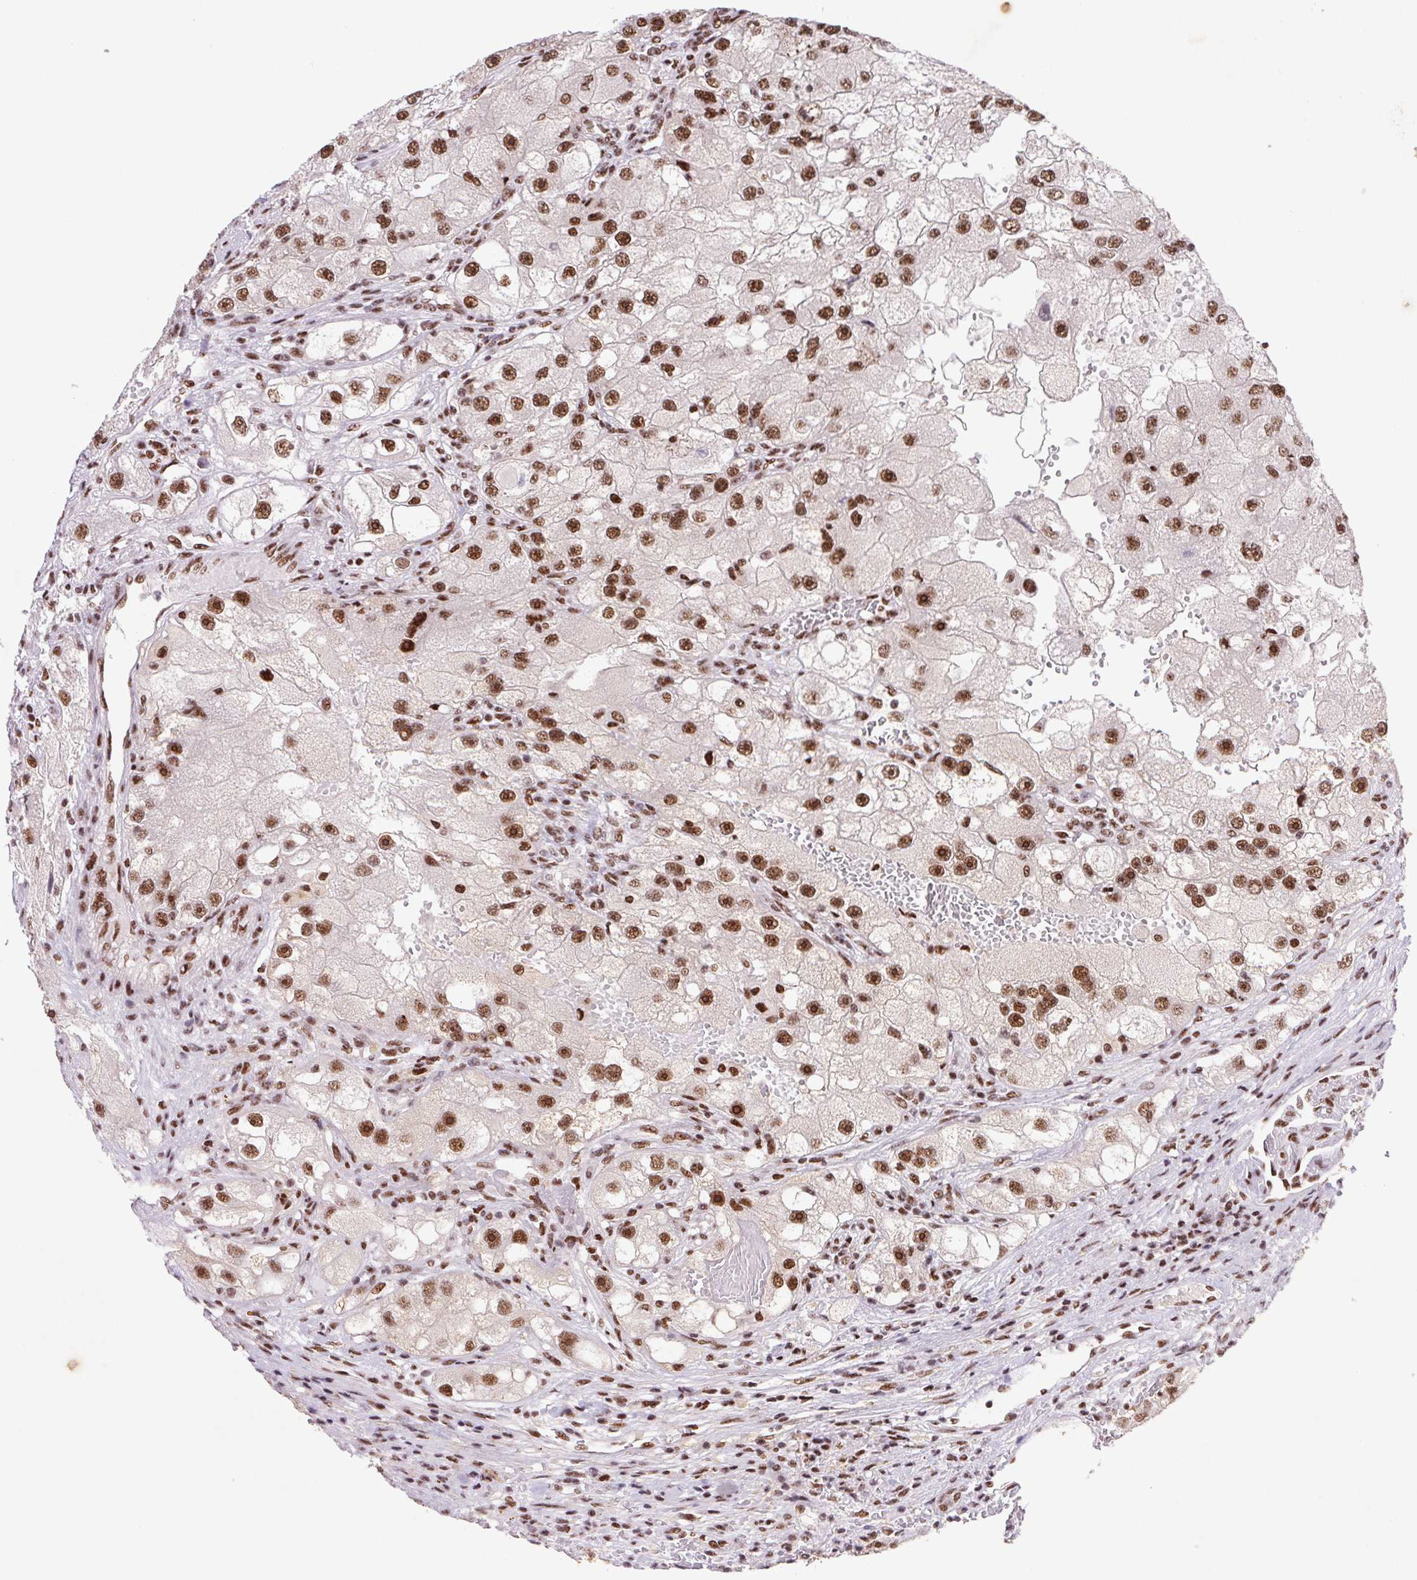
{"staining": {"intensity": "strong", "quantity": ">75%", "location": "nuclear"}, "tissue": "renal cancer", "cell_type": "Tumor cells", "image_type": "cancer", "snomed": [{"axis": "morphology", "description": "Adenocarcinoma, NOS"}, {"axis": "topography", "description": "Kidney"}], "caption": "Renal adenocarcinoma stained for a protein shows strong nuclear positivity in tumor cells. (brown staining indicates protein expression, while blue staining denotes nuclei).", "gene": "LDLRAD4", "patient": {"sex": "male", "age": 63}}